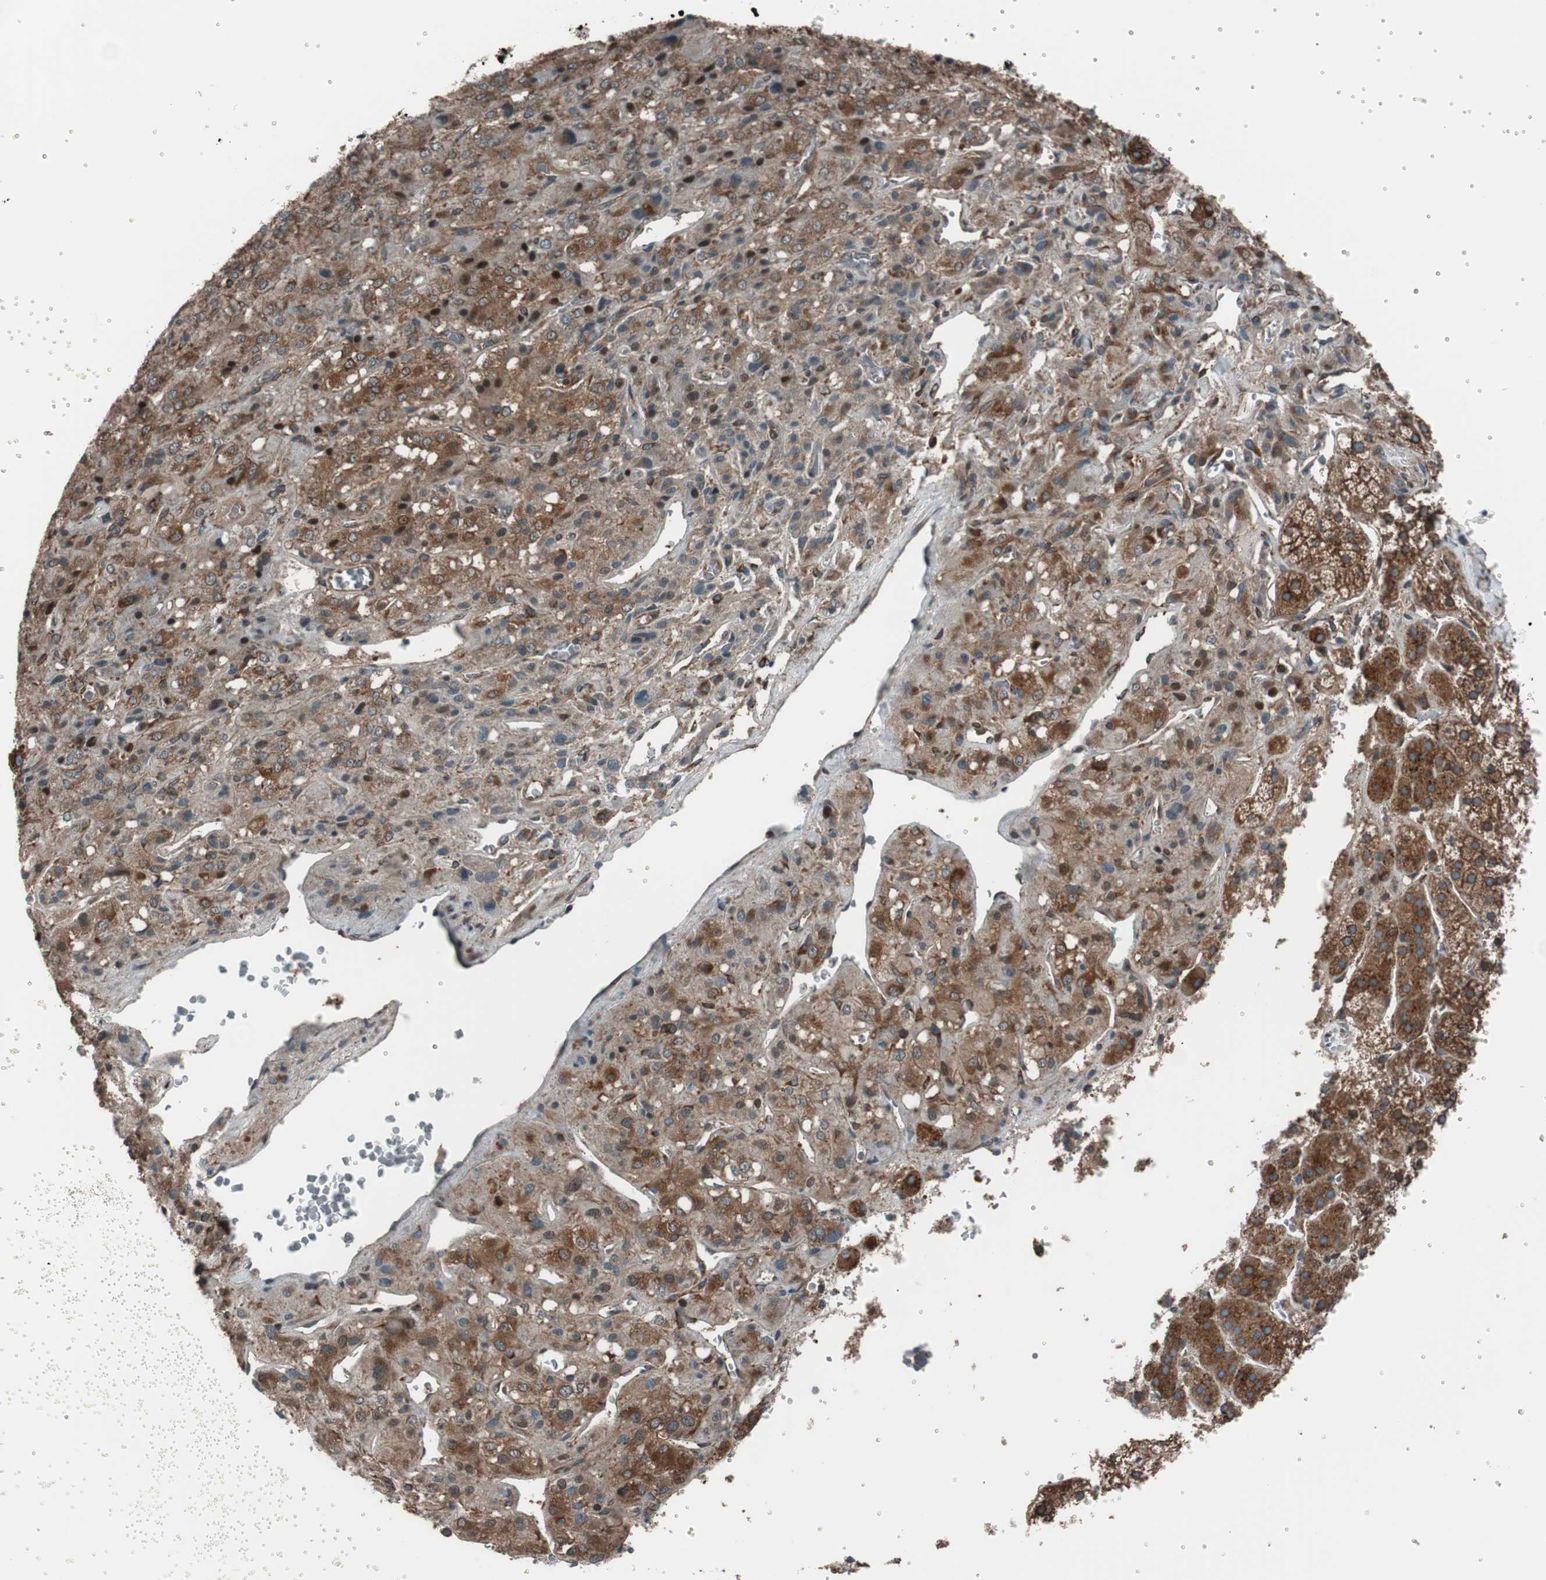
{"staining": {"intensity": "strong", "quantity": ">75%", "location": "cytoplasmic/membranous"}, "tissue": "adrenal gland", "cell_type": "Glandular cells", "image_type": "normal", "snomed": [{"axis": "morphology", "description": "Normal tissue, NOS"}, {"axis": "topography", "description": "Adrenal gland"}], "caption": "Adrenal gland stained with IHC displays strong cytoplasmic/membranous staining in approximately >75% of glandular cells.", "gene": "SEC31A", "patient": {"sex": "female", "age": 44}}